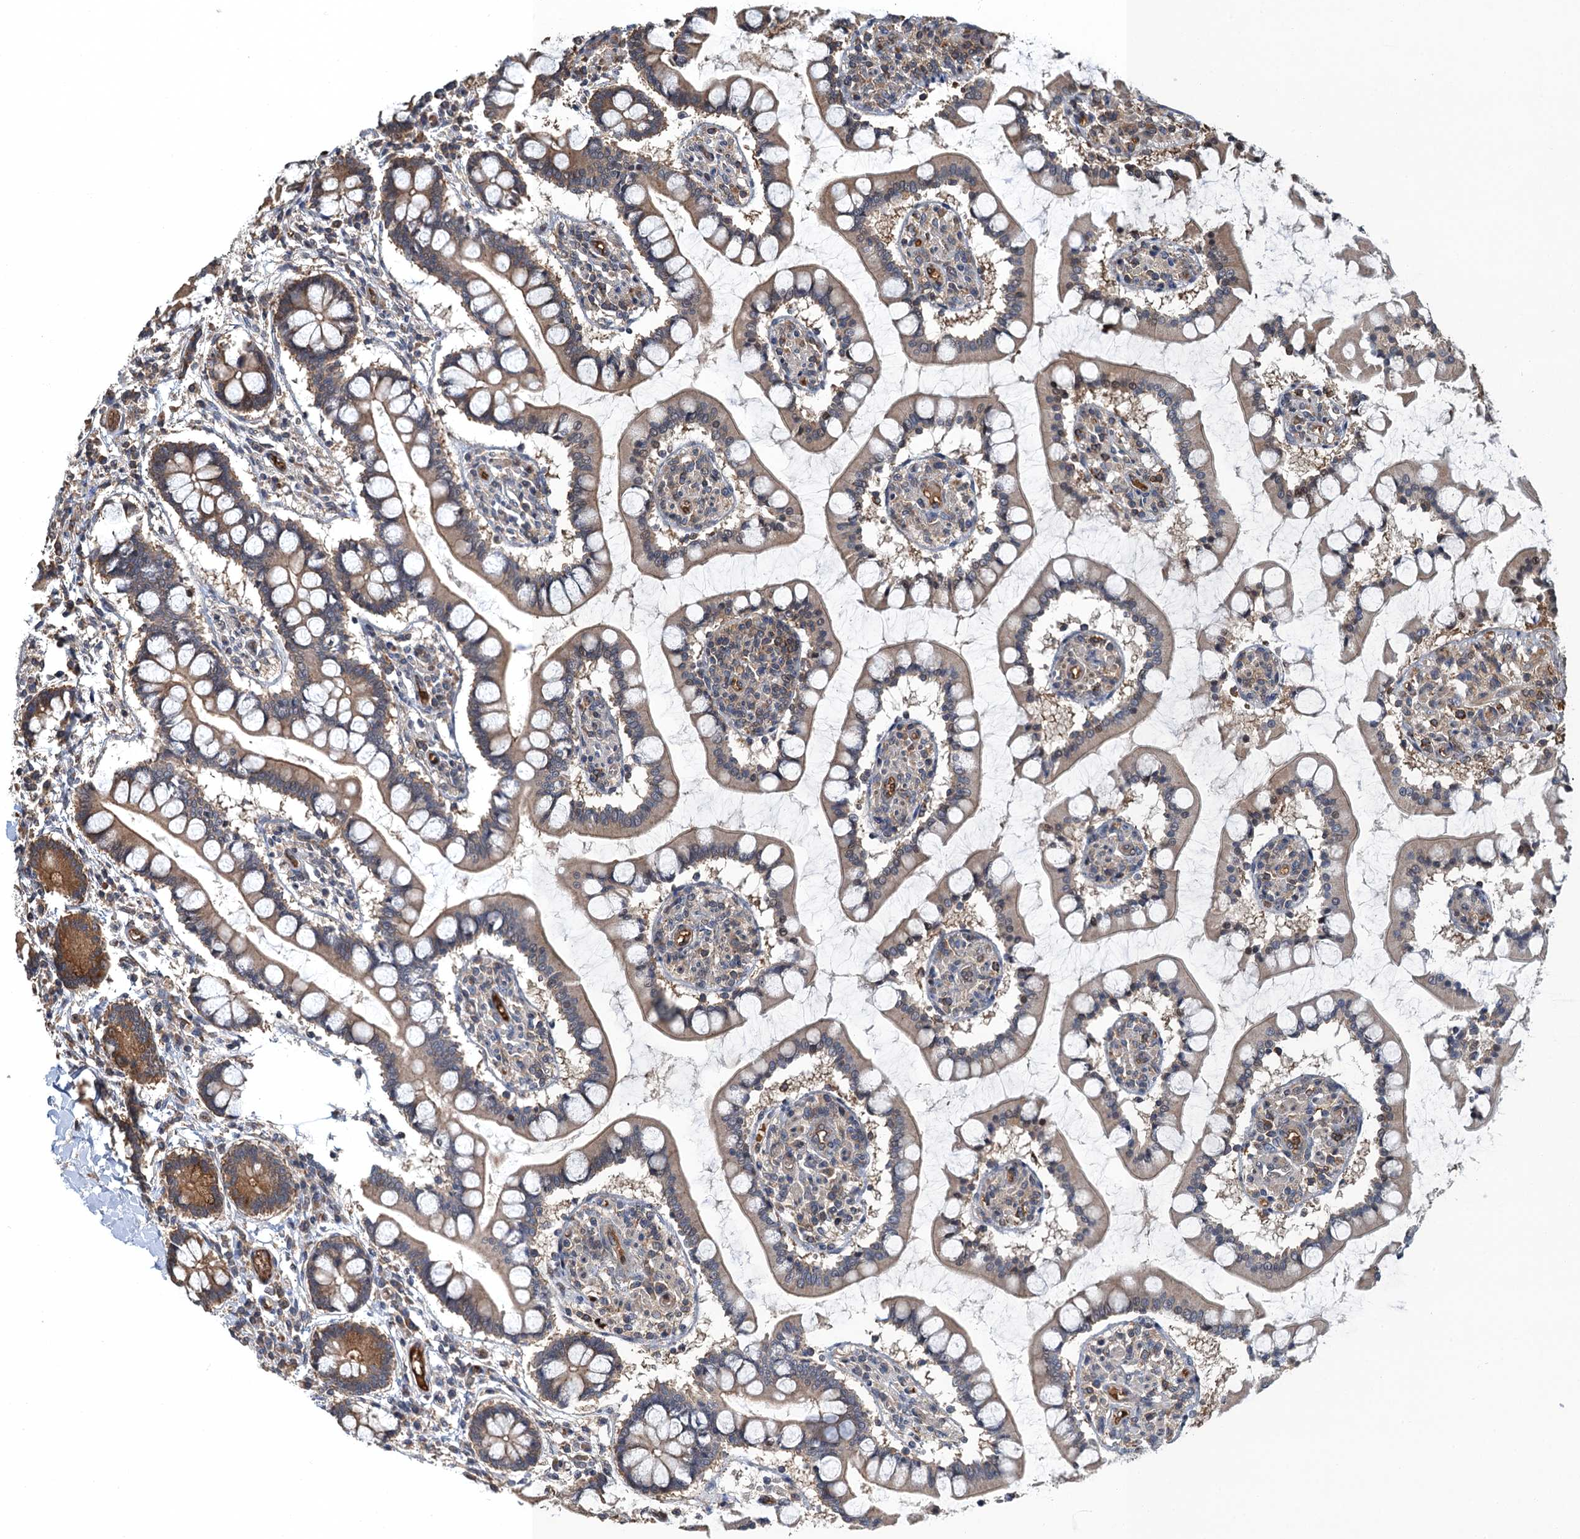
{"staining": {"intensity": "moderate", "quantity": "25%-75%", "location": "cytoplasmic/membranous"}, "tissue": "small intestine", "cell_type": "Glandular cells", "image_type": "normal", "snomed": [{"axis": "morphology", "description": "Normal tissue, NOS"}, {"axis": "topography", "description": "Small intestine"}], "caption": "This histopathology image exhibits normal small intestine stained with immunohistochemistry (IHC) to label a protein in brown. The cytoplasmic/membranous of glandular cells show moderate positivity for the protein. Nuclei are counter-stained blue.", "gene": "SNX32", "patient": {"sex": "male", "age": 52}}